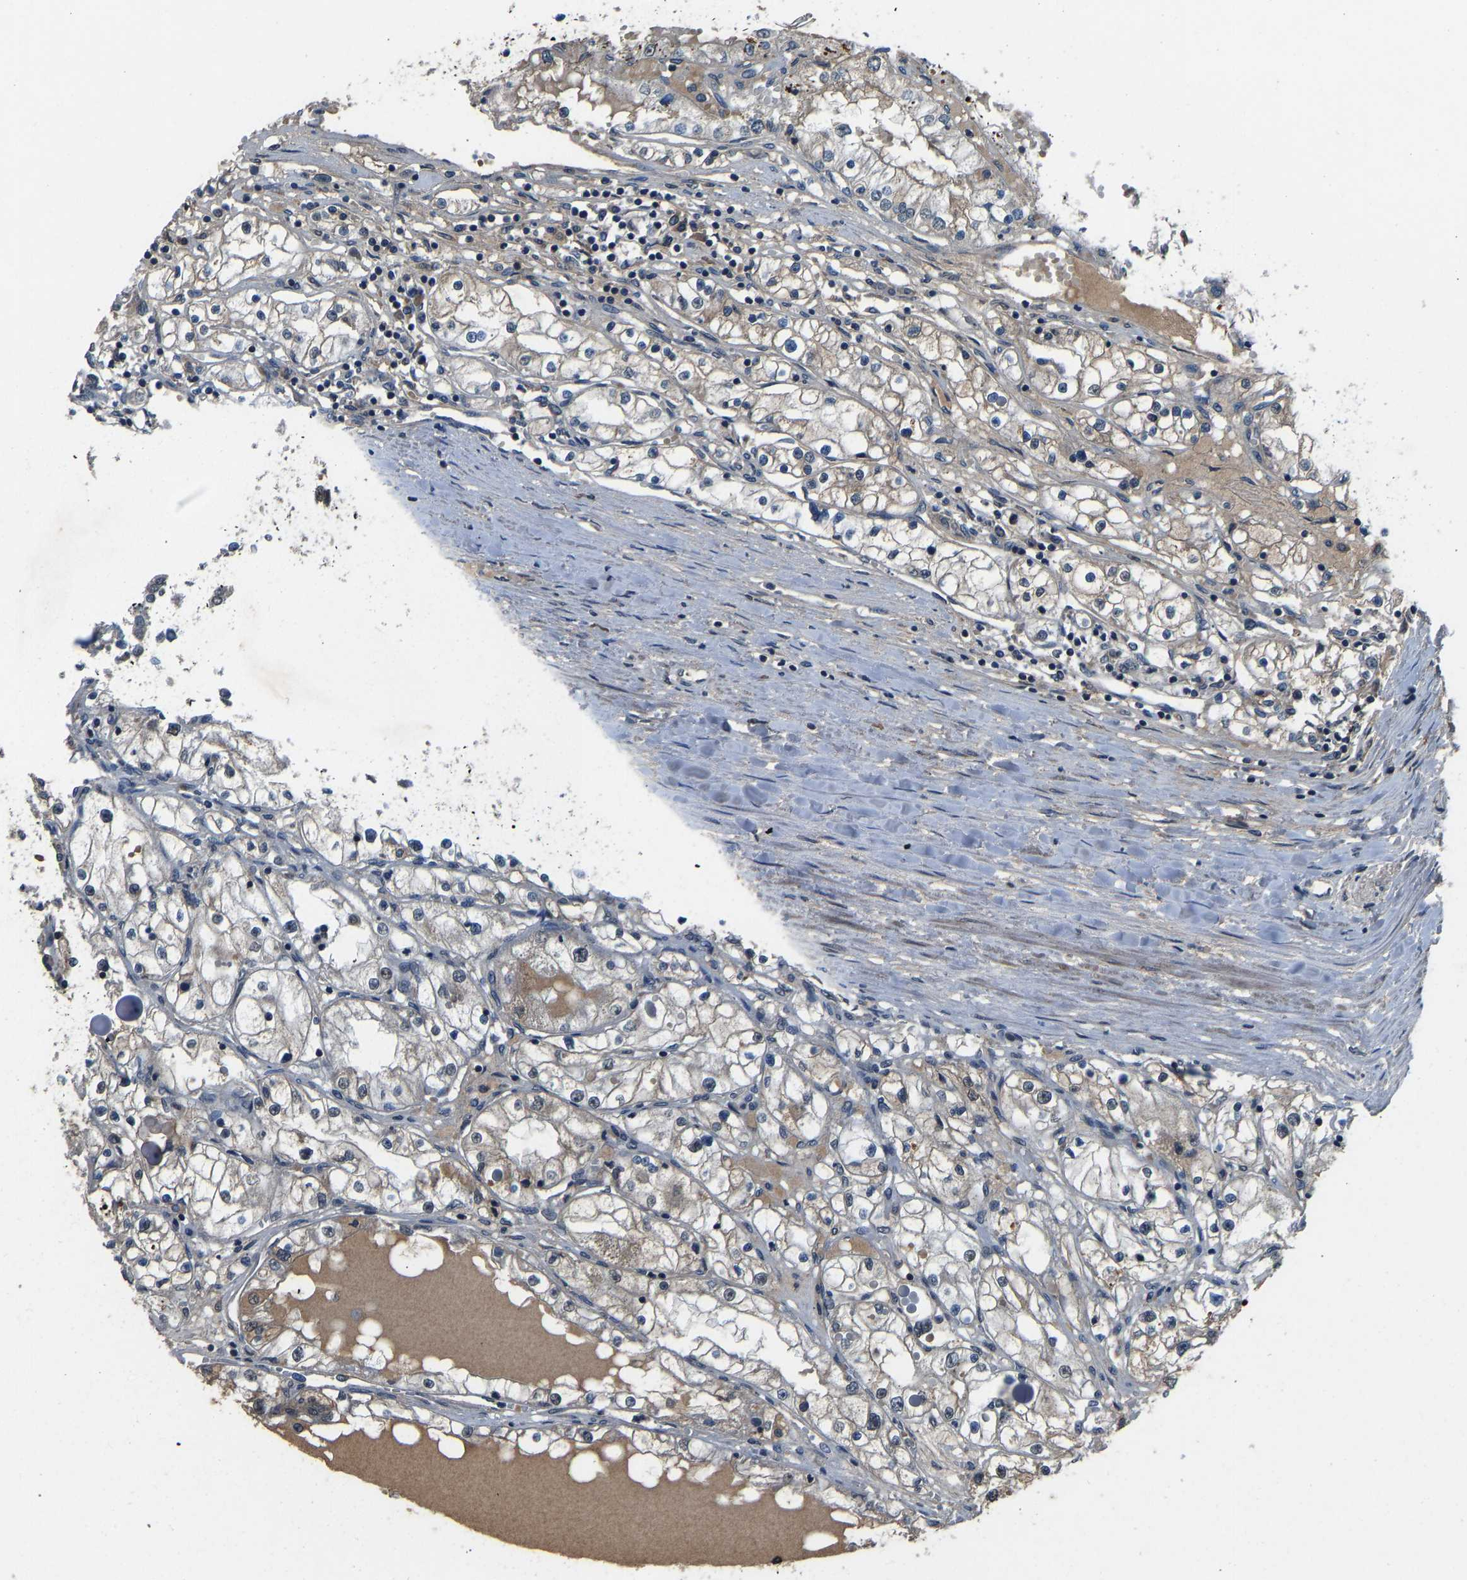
{"staining": {"intensity": "negative", "quantity": "none", "location": "none"}, "tissue": "renal cancer", "cell_type": "Tumor cells", "image_type": "cancer", "snomed": [{"axis": "morphology", "description": "Adenocarcinoma, NOS"}, {"axis": "topography", "description": "Kidney"}], "caption": "DAB (3,3'-diaminobenzidine) immunohistochemical staining of renal adenocarcinoma exhibits no significant positivity in tumor cells.", "gene": "TOX4", "patient": {"sex": "male", "age": 68}}